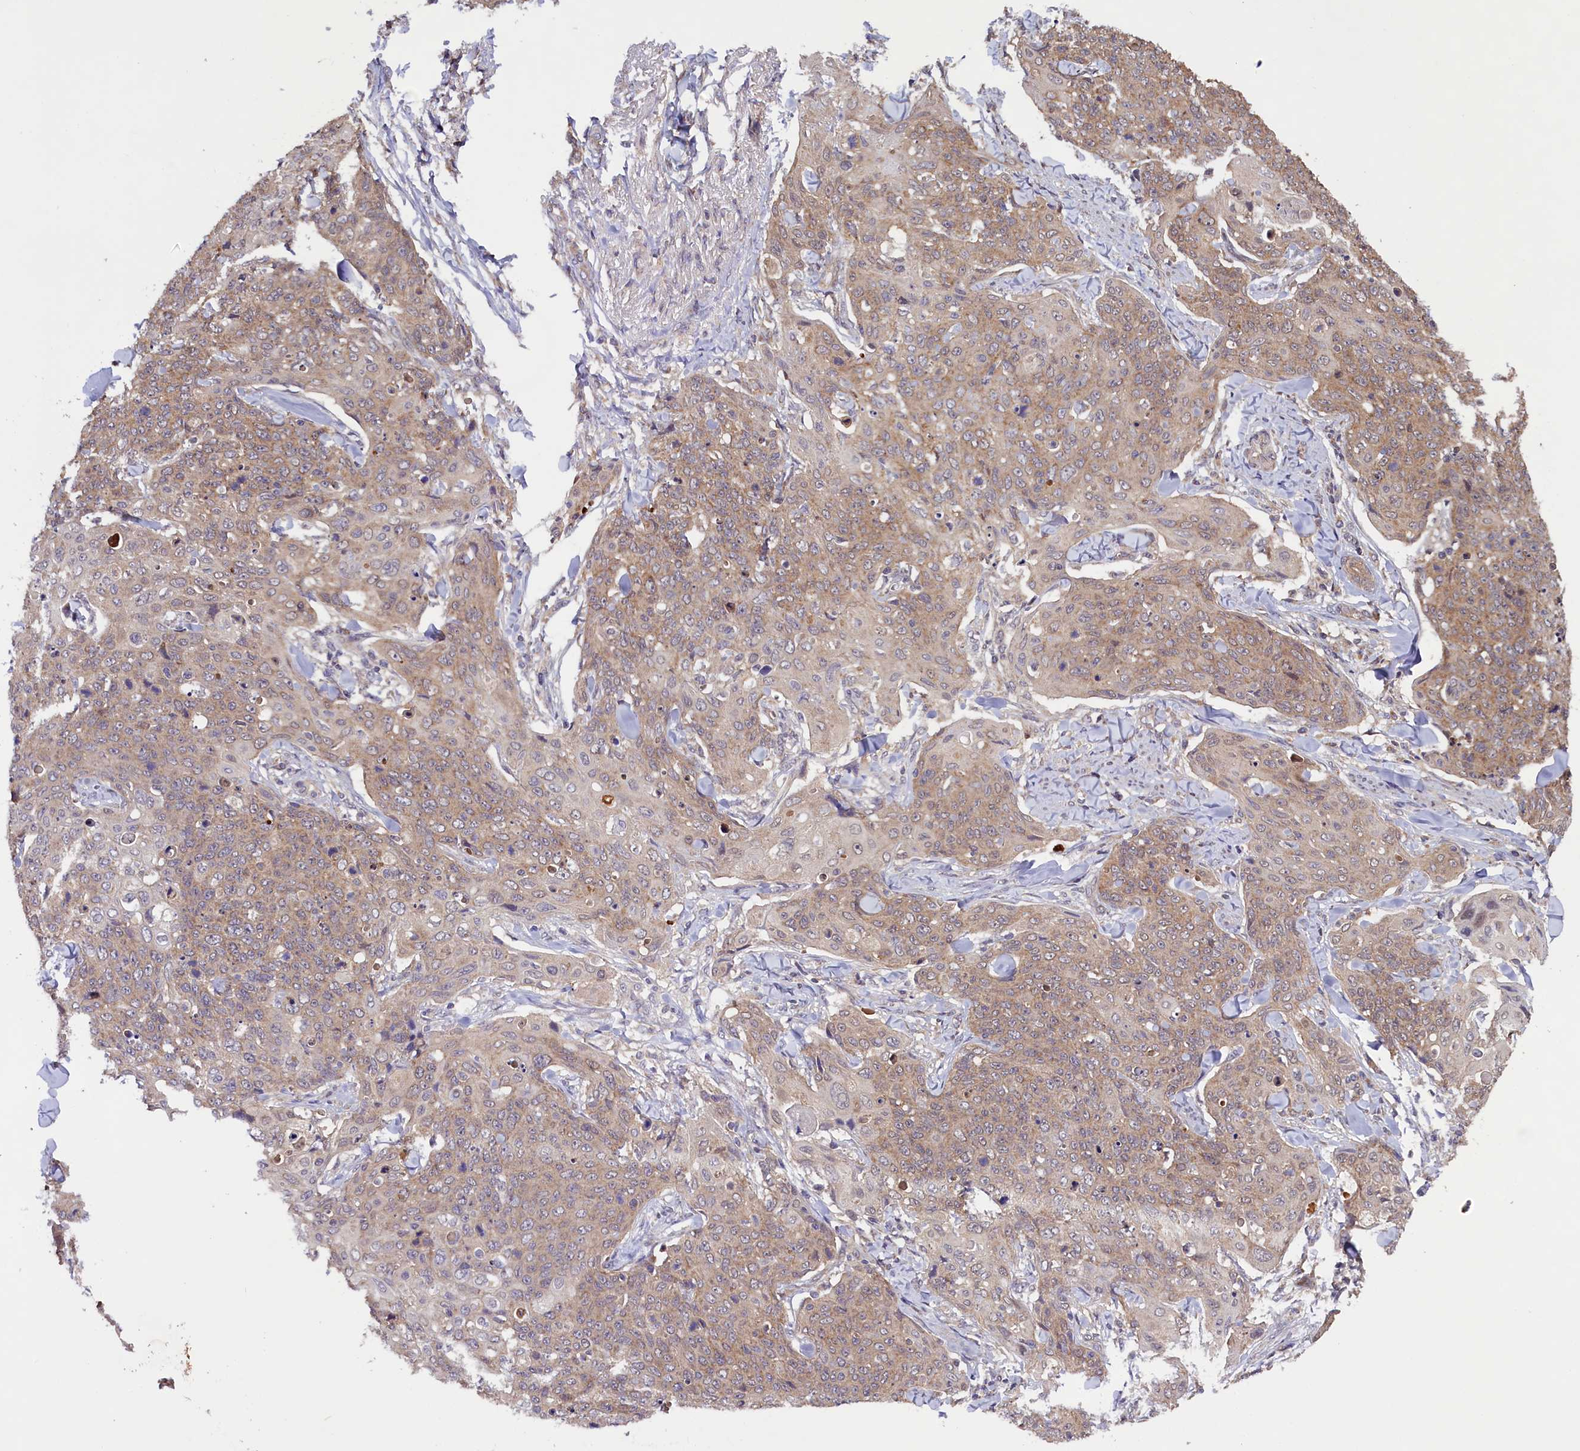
{"staining": {"intensity": "weak", "quantity": ">75%", "location": "cytoplasmic/membranous"}, "tissue": "skin cancer", "cell_type": "Tumor cells", "image_type": "cancer", "snomed": [{"axis": "morphology", "description": "Squamous cell carcinoma, NOS"}, {"axis": "topography", "description": "Skin"}, {"axis": "topography", "description": "Vulva"}], "caption": "This histopathology image shows skin squamous cell carcinoma stained with IHC to label a protein in brown. The cytoplasmic/membranous of tumor cells show weak positivity for the protein. Nuclei are counter-stained blue.", "gene": "DOHH", "patient": {"sex": "female", "age": 85}}